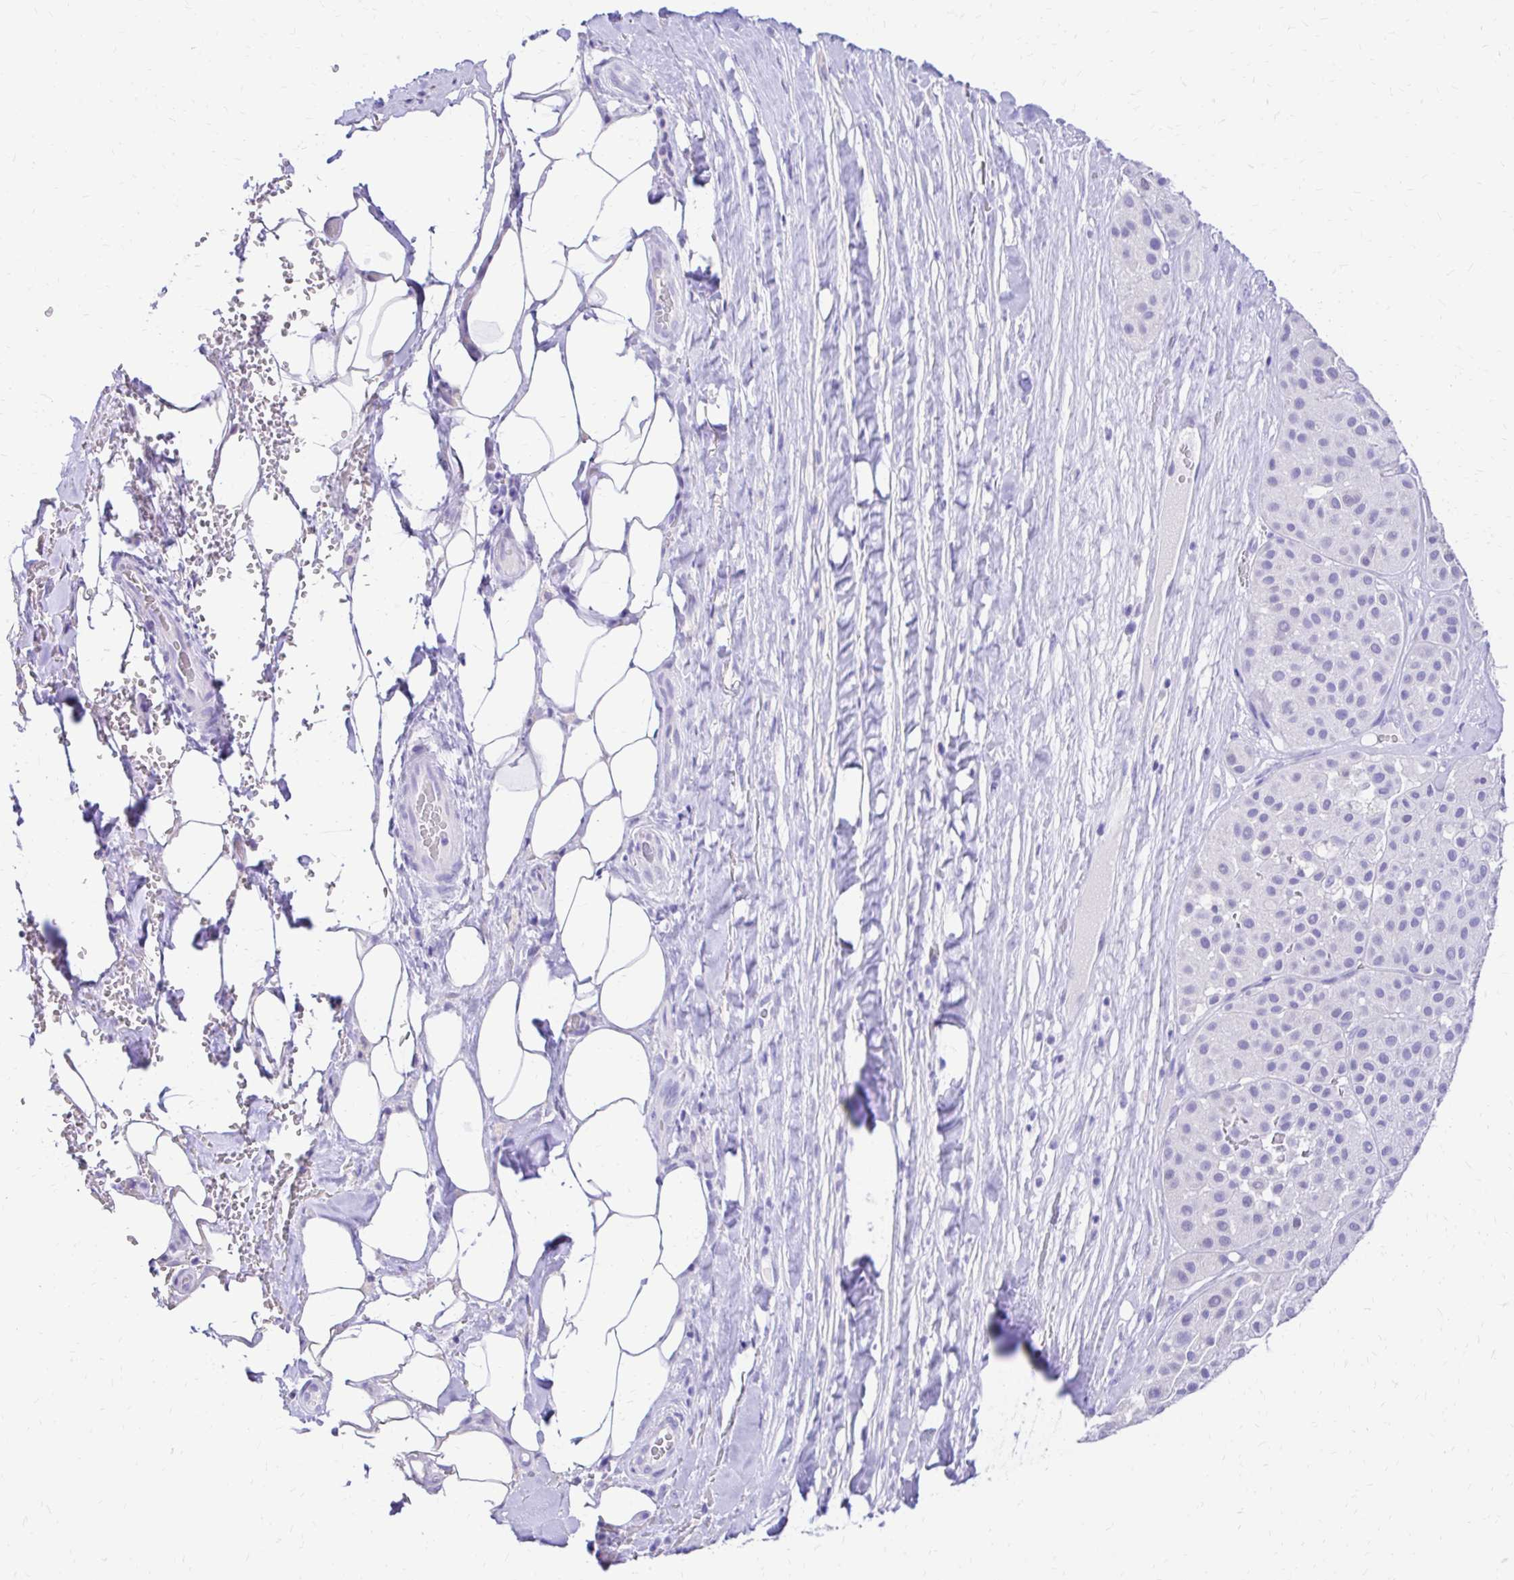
{"staining": {"intensity": "negative", "quantity": "none", "location": "none"}, "tissue": "melanoma", "cell_type": "Tumor cells", "image_type": "cancer", "snomed": [{"axis": "morphology", "description": "Malignant melanoma, Metastatic site"}, {"axis": "topography", "description": "Smooth muscle"}], "caption": "Tumor cells show no significant positivity in malignant melanoma (metastatic site).", "gene": "S100G", "patient": {"sex": "male", "age": 41}}